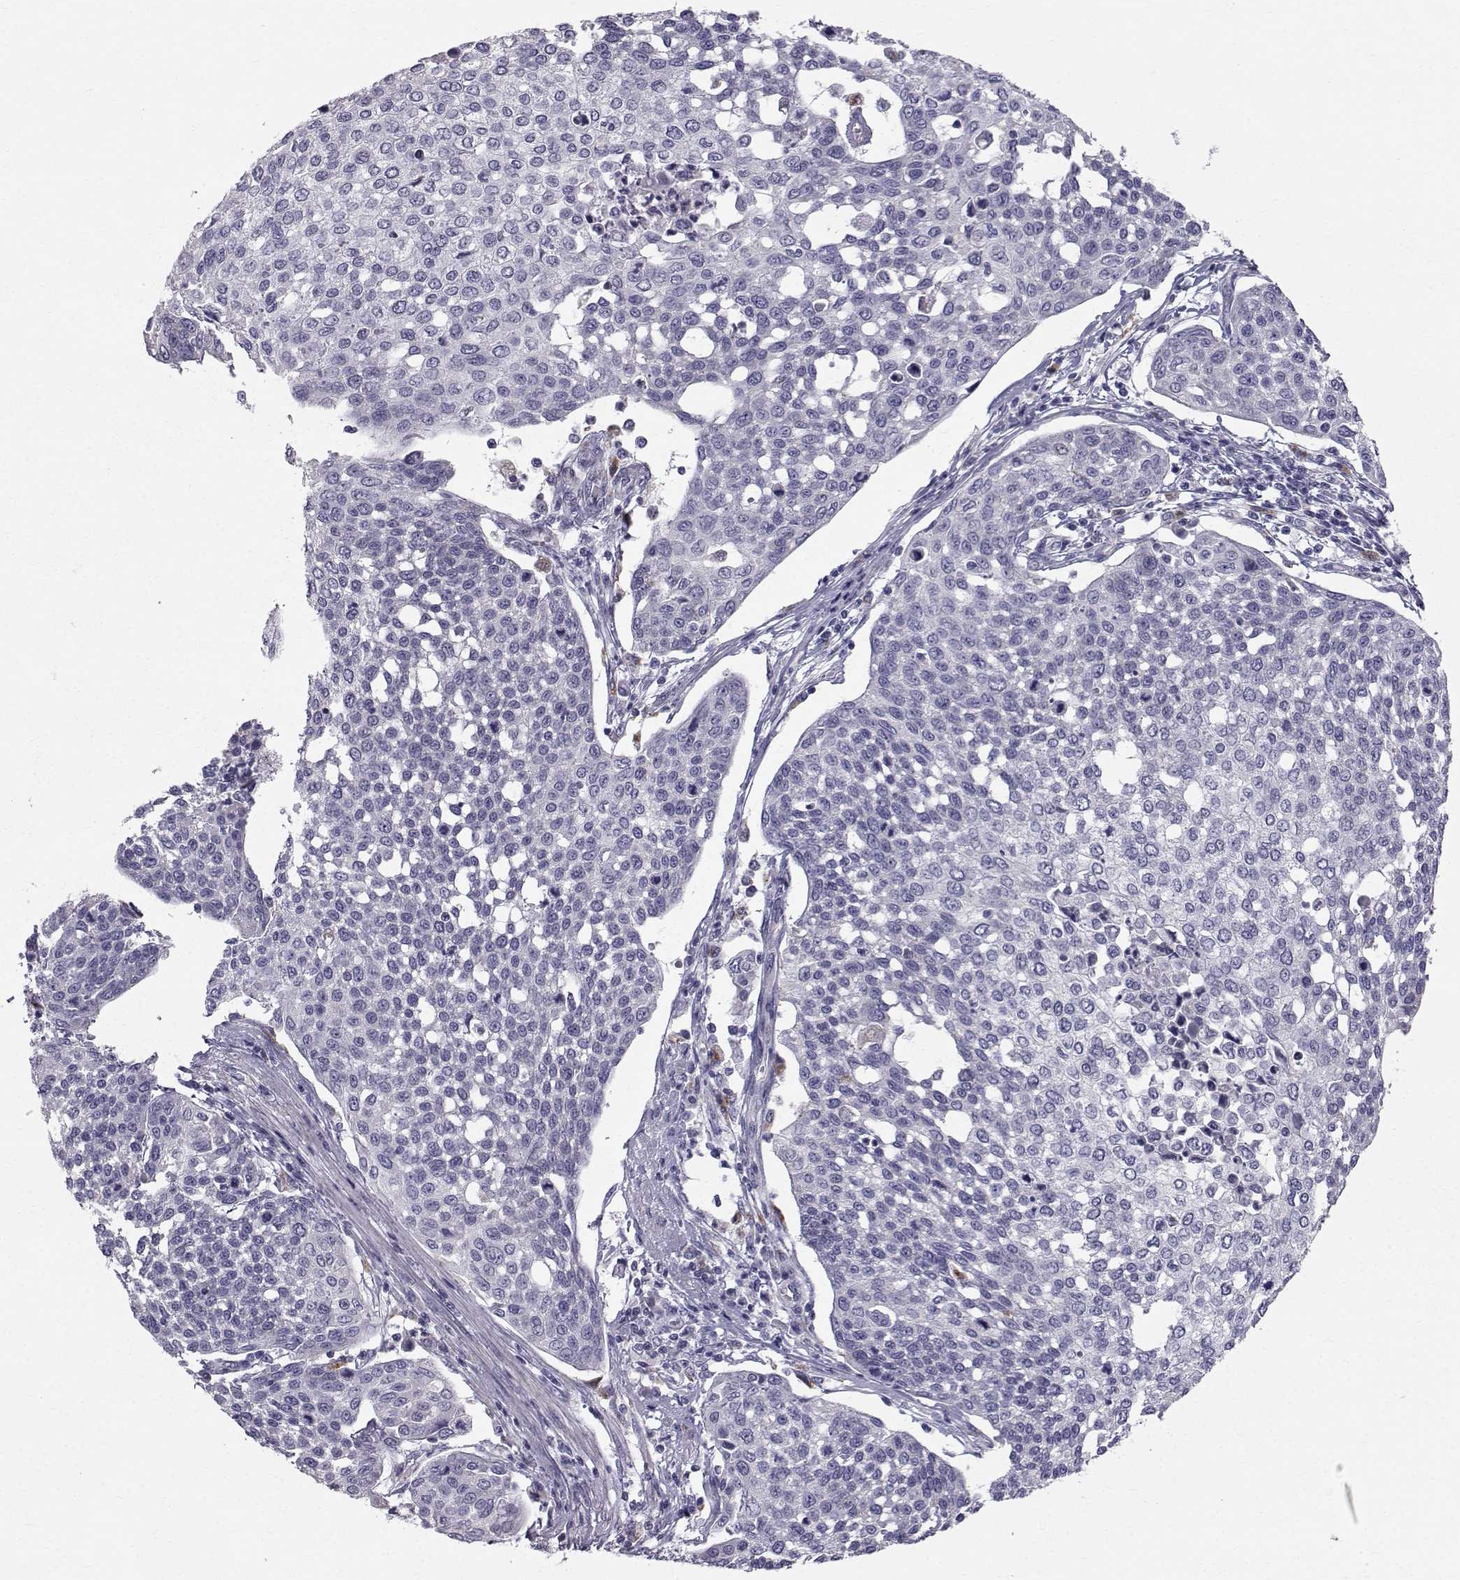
{"staining": {"intensity": "negative", "quantity": "none", "location": "none"}, "tissue": "cervical cancer", "cell_type": "Tumor cells", "image_type": "cancer", "snomed": [{"axis": "morphology", "description": "Squamous cell carcinoma, NOS"}, {"axis": "topography", "description": "Cervix"}], "caption": "Protein analysis of cervical cancer demonstrates no significant expression in tumor cells. (Stains: DAB (3,3'-diaminobenzidine) immunohistochemistry with hematoxylin counter stain, Microscopy: brightfield microscopy at high magnification).", "gene": "CALCR", "patient": {"sex": "female", "age": 34}}